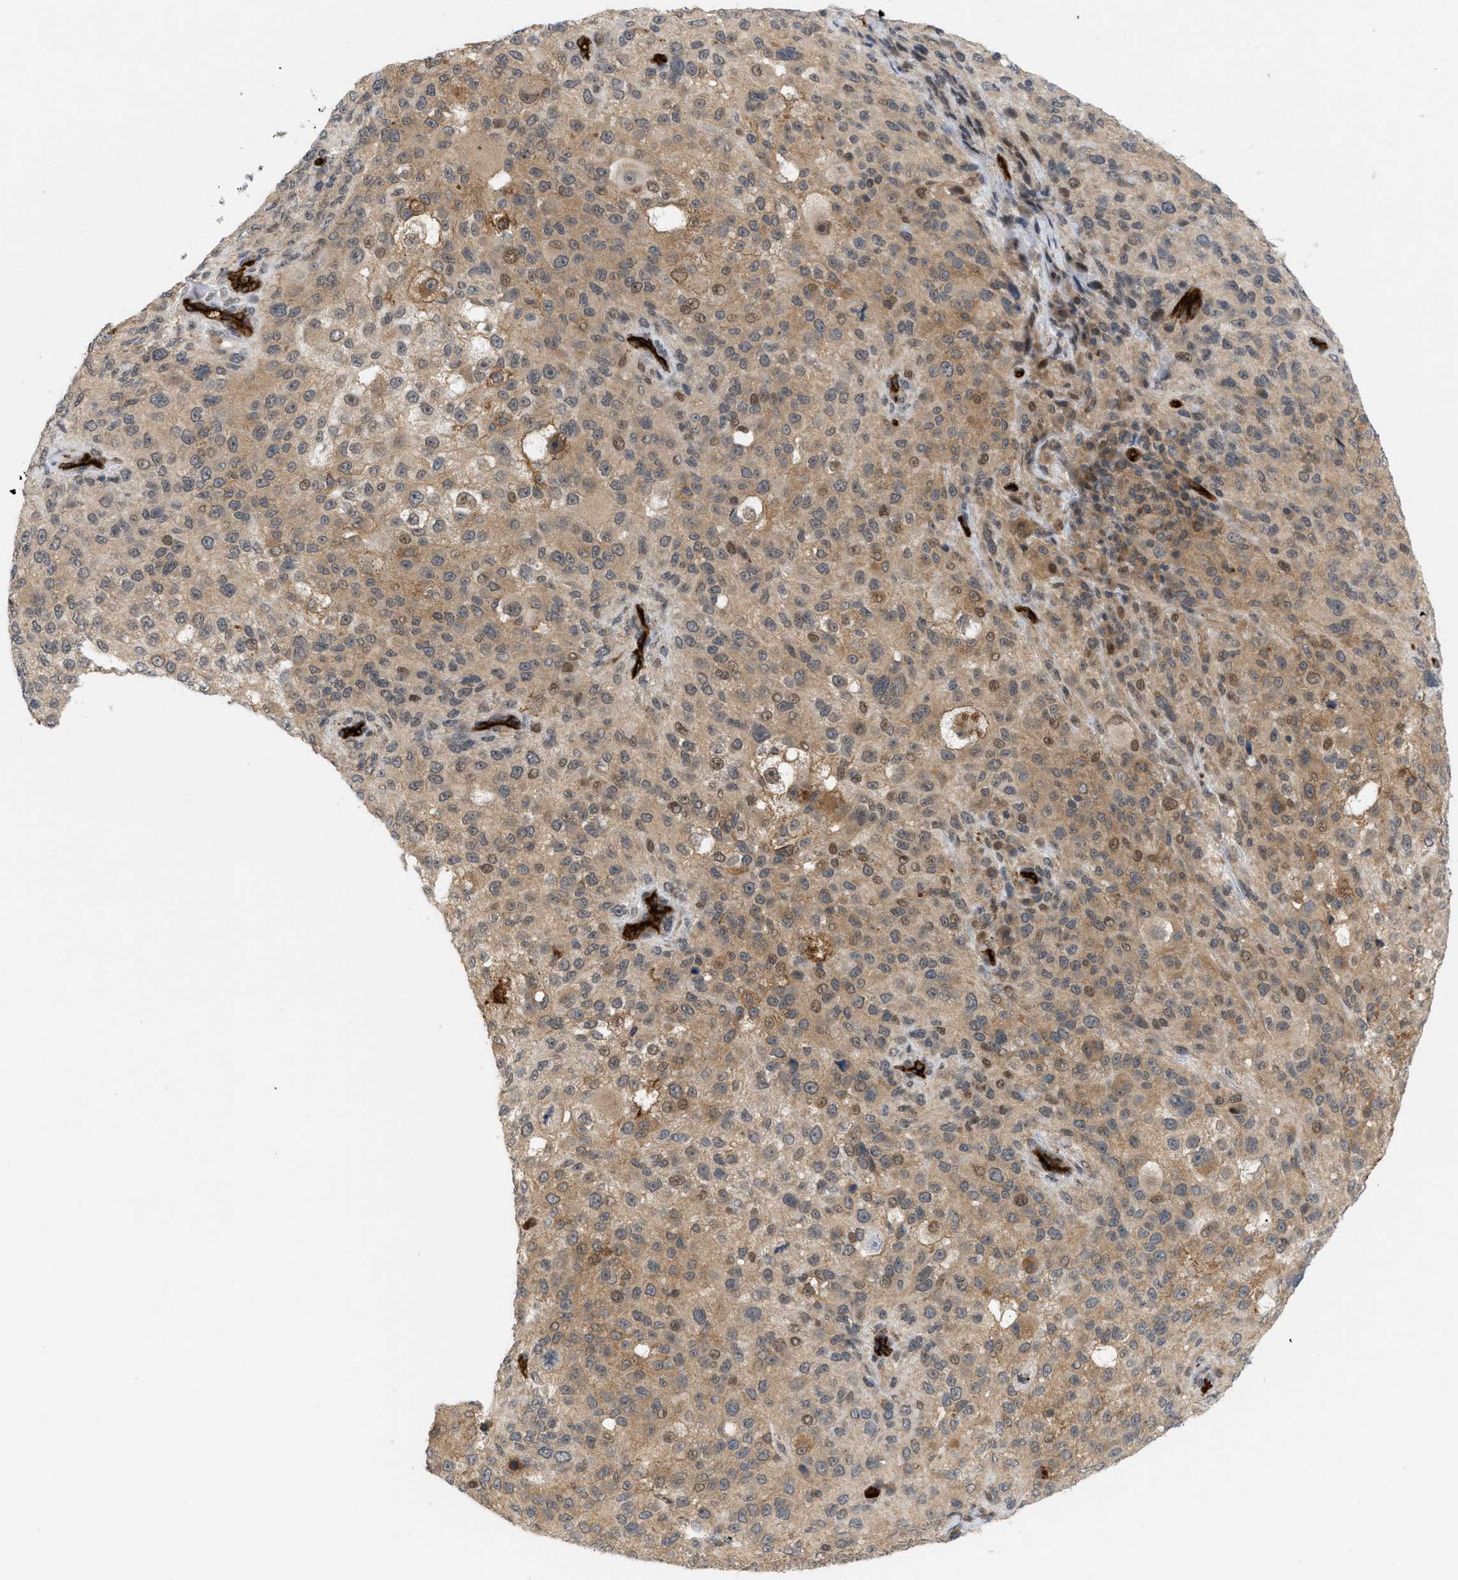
{"staining": {"intensity": "moderate", "quantity": ">75%", "location": "cytoplasmic/membranous"}, "tissue": "melanoma", "cell_type": "Tumor cells", "image_type": "cancer", "snomed": [{"axis": "morphology", "description": "Necrosis, NOS"}, {"axis": "morphology", "description": "Malignant melanoma, NOS"}, {"axis": "topography", "description": "Skin"}], "caption": "Moderate cytoplasmic/membranous protein expression is appreciated in approximately >75% of tumor cells in melanoma.", "gene": "PALMD", "patient": {"sex": "female", "age": 87}}